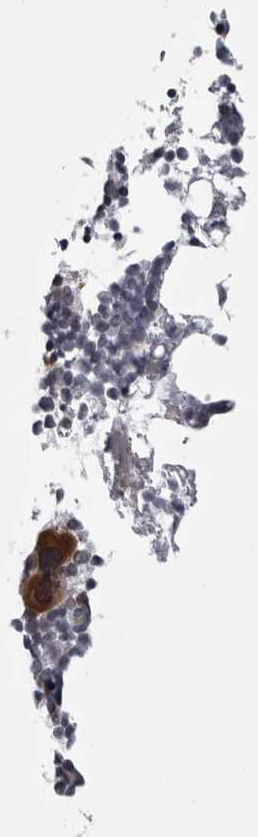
{"staining": {"intensity": "moderate", "quantity": "<25%", "location": "cytoplasmic/membranous"}, "tissue": "bone marrow", "cell_type": "Hematopoietic cells", "image_type": "normal", "snomed": [{"axis": "morphology", "description": "Normal tissue, NOS"}, {"axis": "morphology", "description": "Inflammation, NOS"}, {"axis": "topography", "description": "Bone marrow"}], "caption": "Immunohistochemistry image of benign bone marrow stained for a protein (brown), which reveals low levels of moderate cytoplasmic/membranous expression in about <25% of hematopoietic cells.", "gene": "GCSAML", "patient": {"sex": "male", "age": 44}}